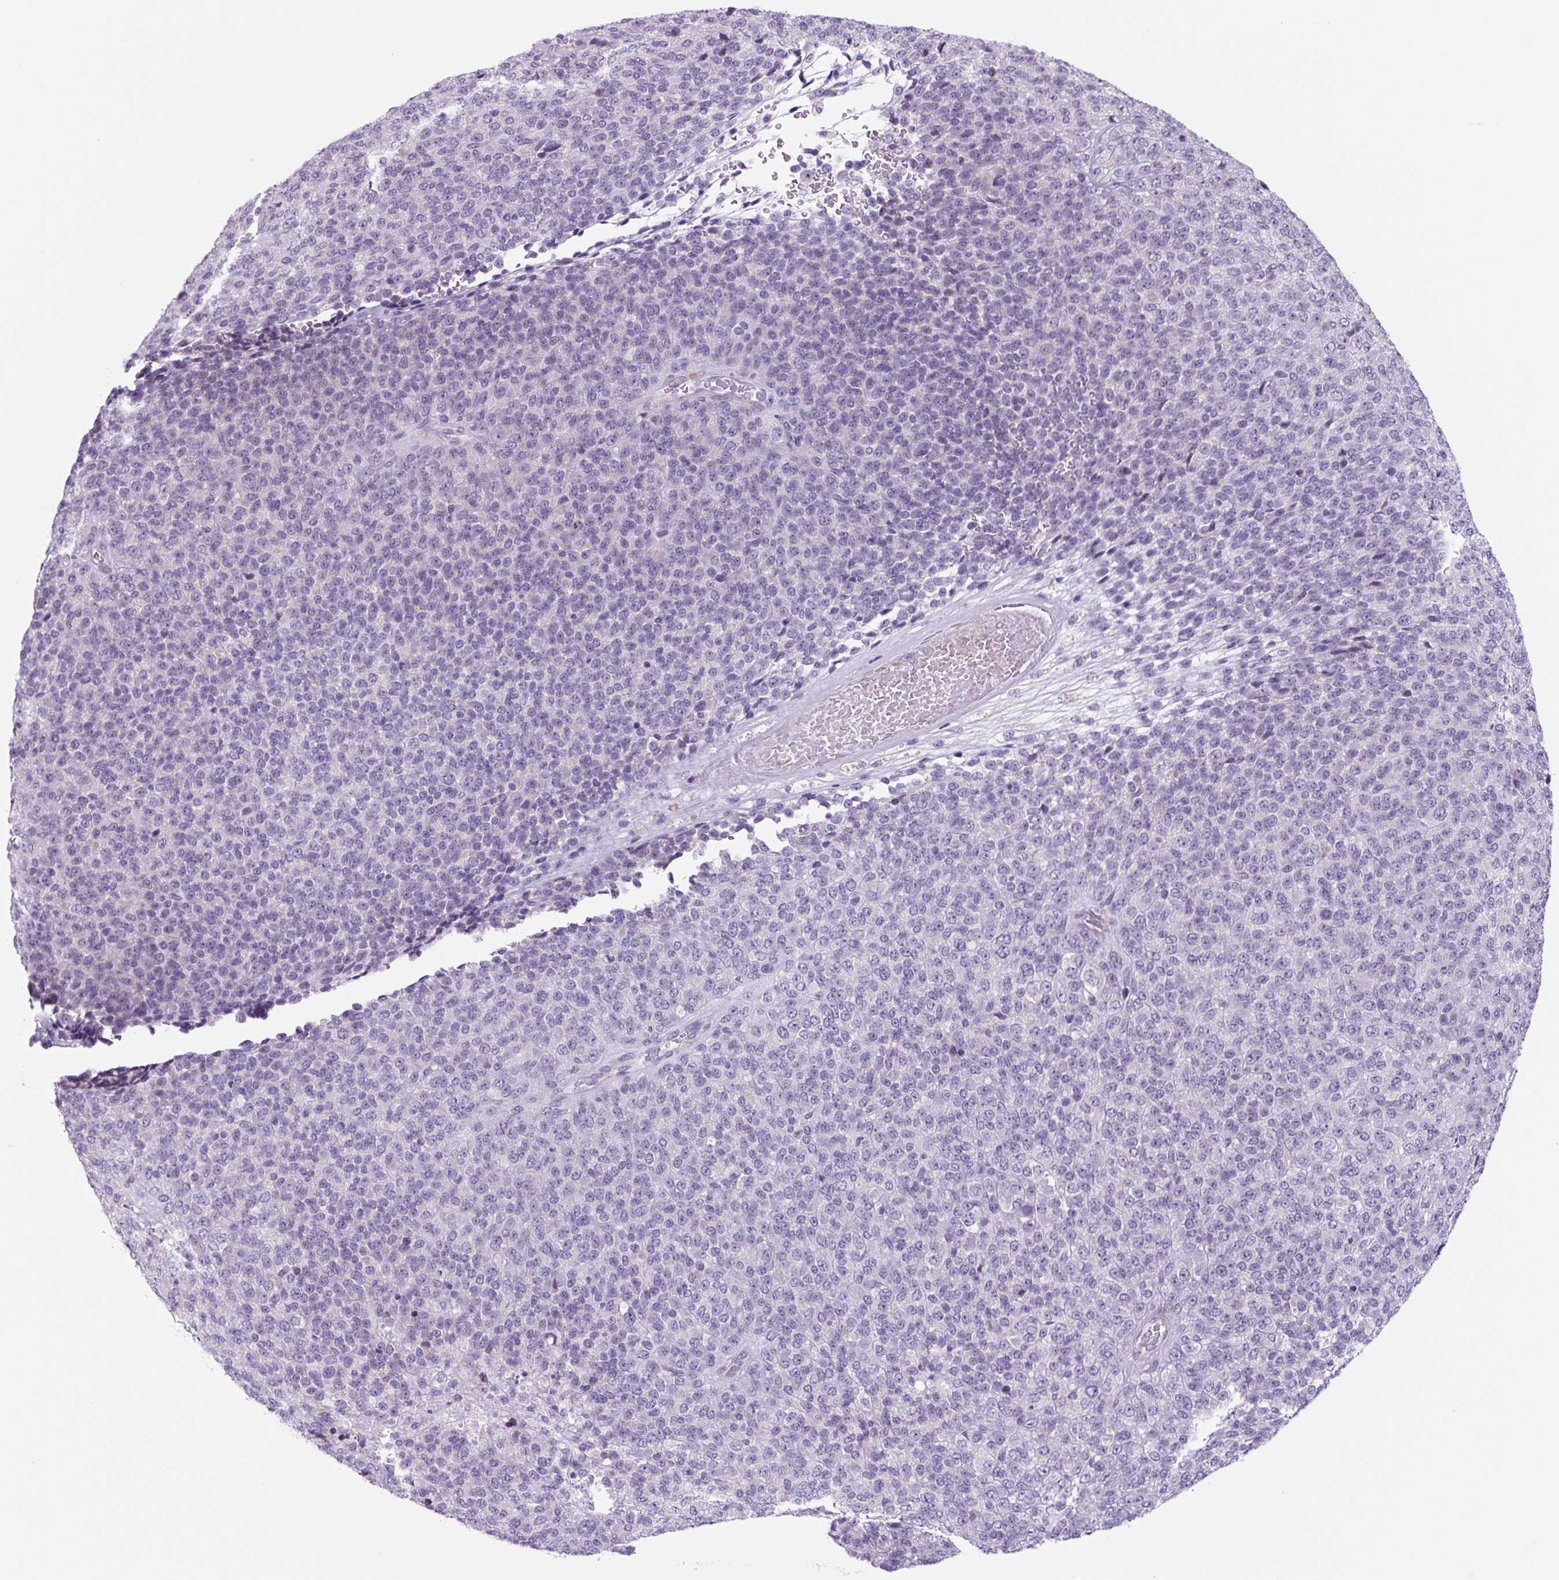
{"staining": {"intensity": "negative", "quantity": "none", "location": "none"}, "tissue": "melanoma", "cell_type": "Tumor cells", "image_type": "cancer", "snomed": [{"axis": "morphology", "description": "Malignant melanoma, Metastatic site"}, {"axis": "topography", "description": "Brain"}], "caption": "A micrograph of human melanoma is negative for staining in tumor cells. (Stains: DAB (3,3'-diaminobenzidine) immunohistochemistry (IHC) with hematoxylin counter stain, Microscopy: brightfield microscopy at high magnification).", "gene": "RRS1", "patient": {"sex": "female", "age": 56}}